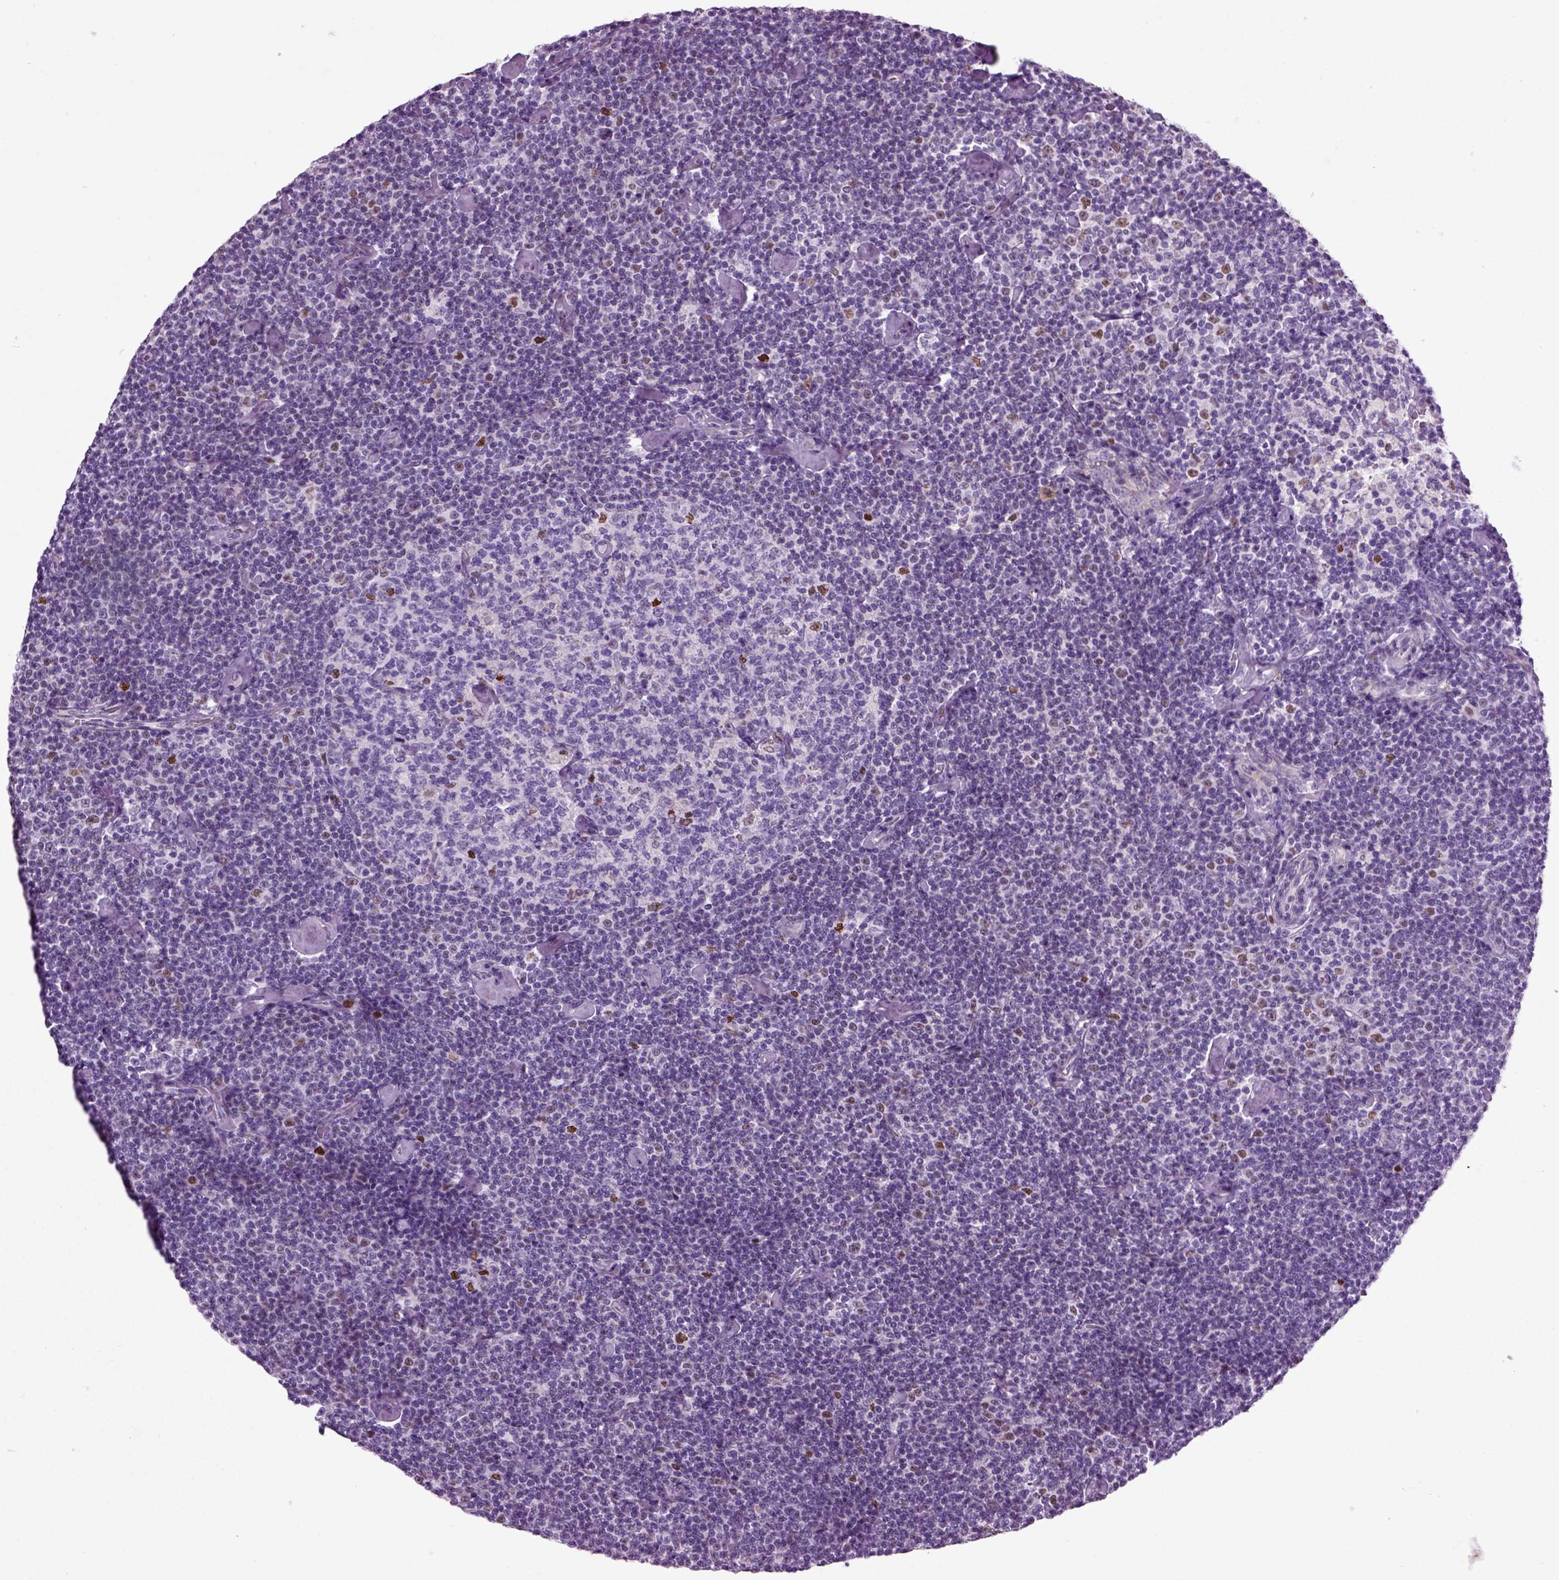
{"staining": {"intensity": "negative", "quantity": "none", "location": "none"}, "tissue": "lymphoma", "cell_type": "Tumor cells", "image_type": "cancer", "snomed": [{"axis": "morphology", "description": "Malignant lymphoma, non-Hodgkin's type, Low grade"}, {"axis": "topography", "description": "Lymph node"}], "caption": "DAB immunohistochemical staining of human malignant lymphoma, non-Hodgkin's type (low-grade) reveals no significant positivity in tumor cells.", "gene": "ARID3A", "patient": {"sex": "male", "age": 81}}